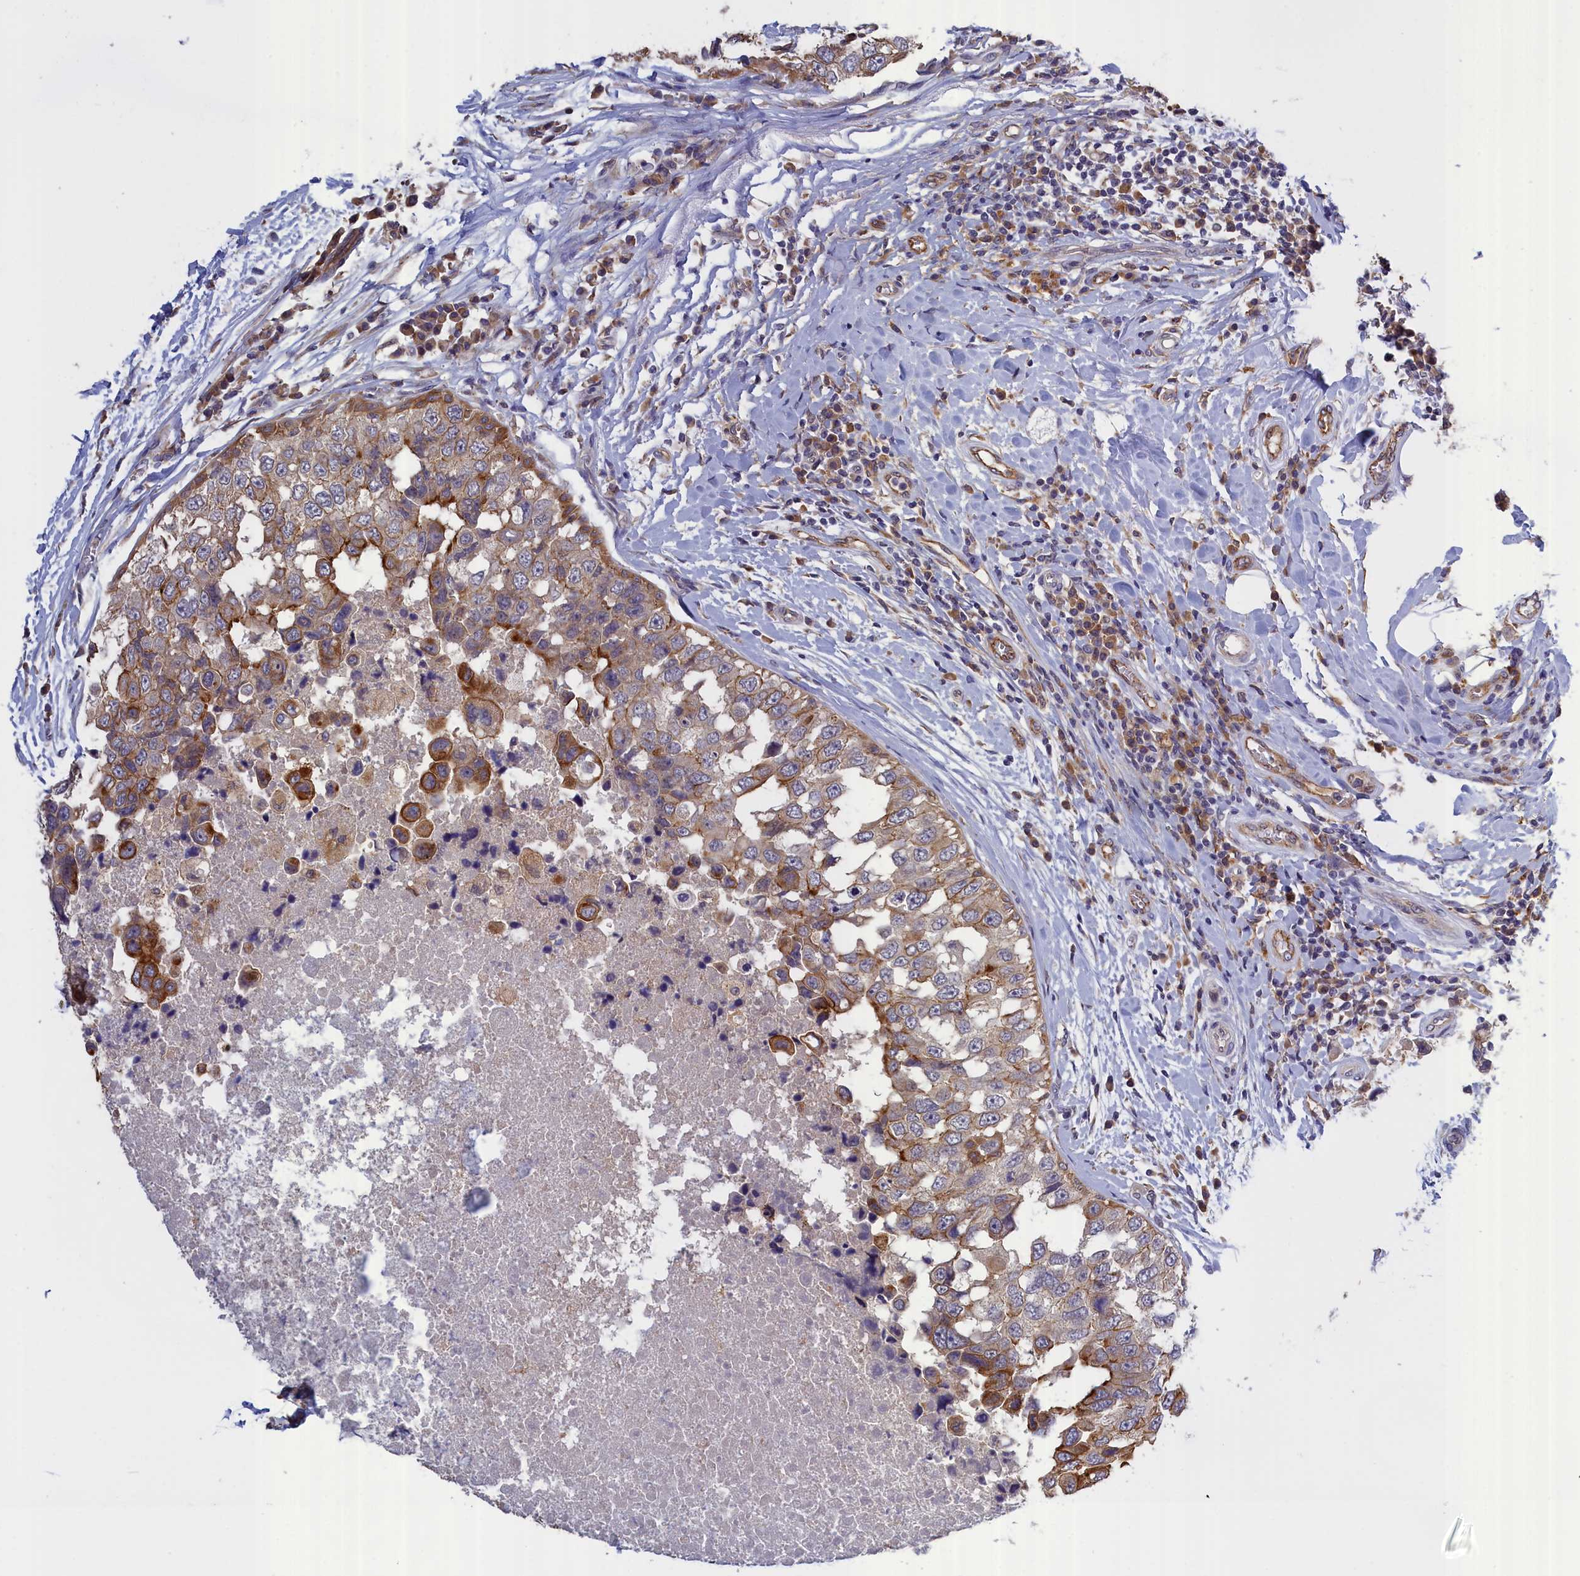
{"staining": {"intensity": "moderate", "quantity": "25%-75%", "location": "cytoplasmic/membranous"}, "tissue": "breast cancer", "cell_type": "Tumor cells", "image_type": "cancer", "snomed": [{"axis": "morphology", "description": "Duct carcinoma"}, {"axis": "topography", "description": "Breast"}], "caption": "The histopathology image reveals staining of breast cancer, revealing moderate cytoplasmic/membranous protein staining (brown color) within tumor cells.", "gene": "COL19A1", "patient": {"sex": "female", "age": 27}}